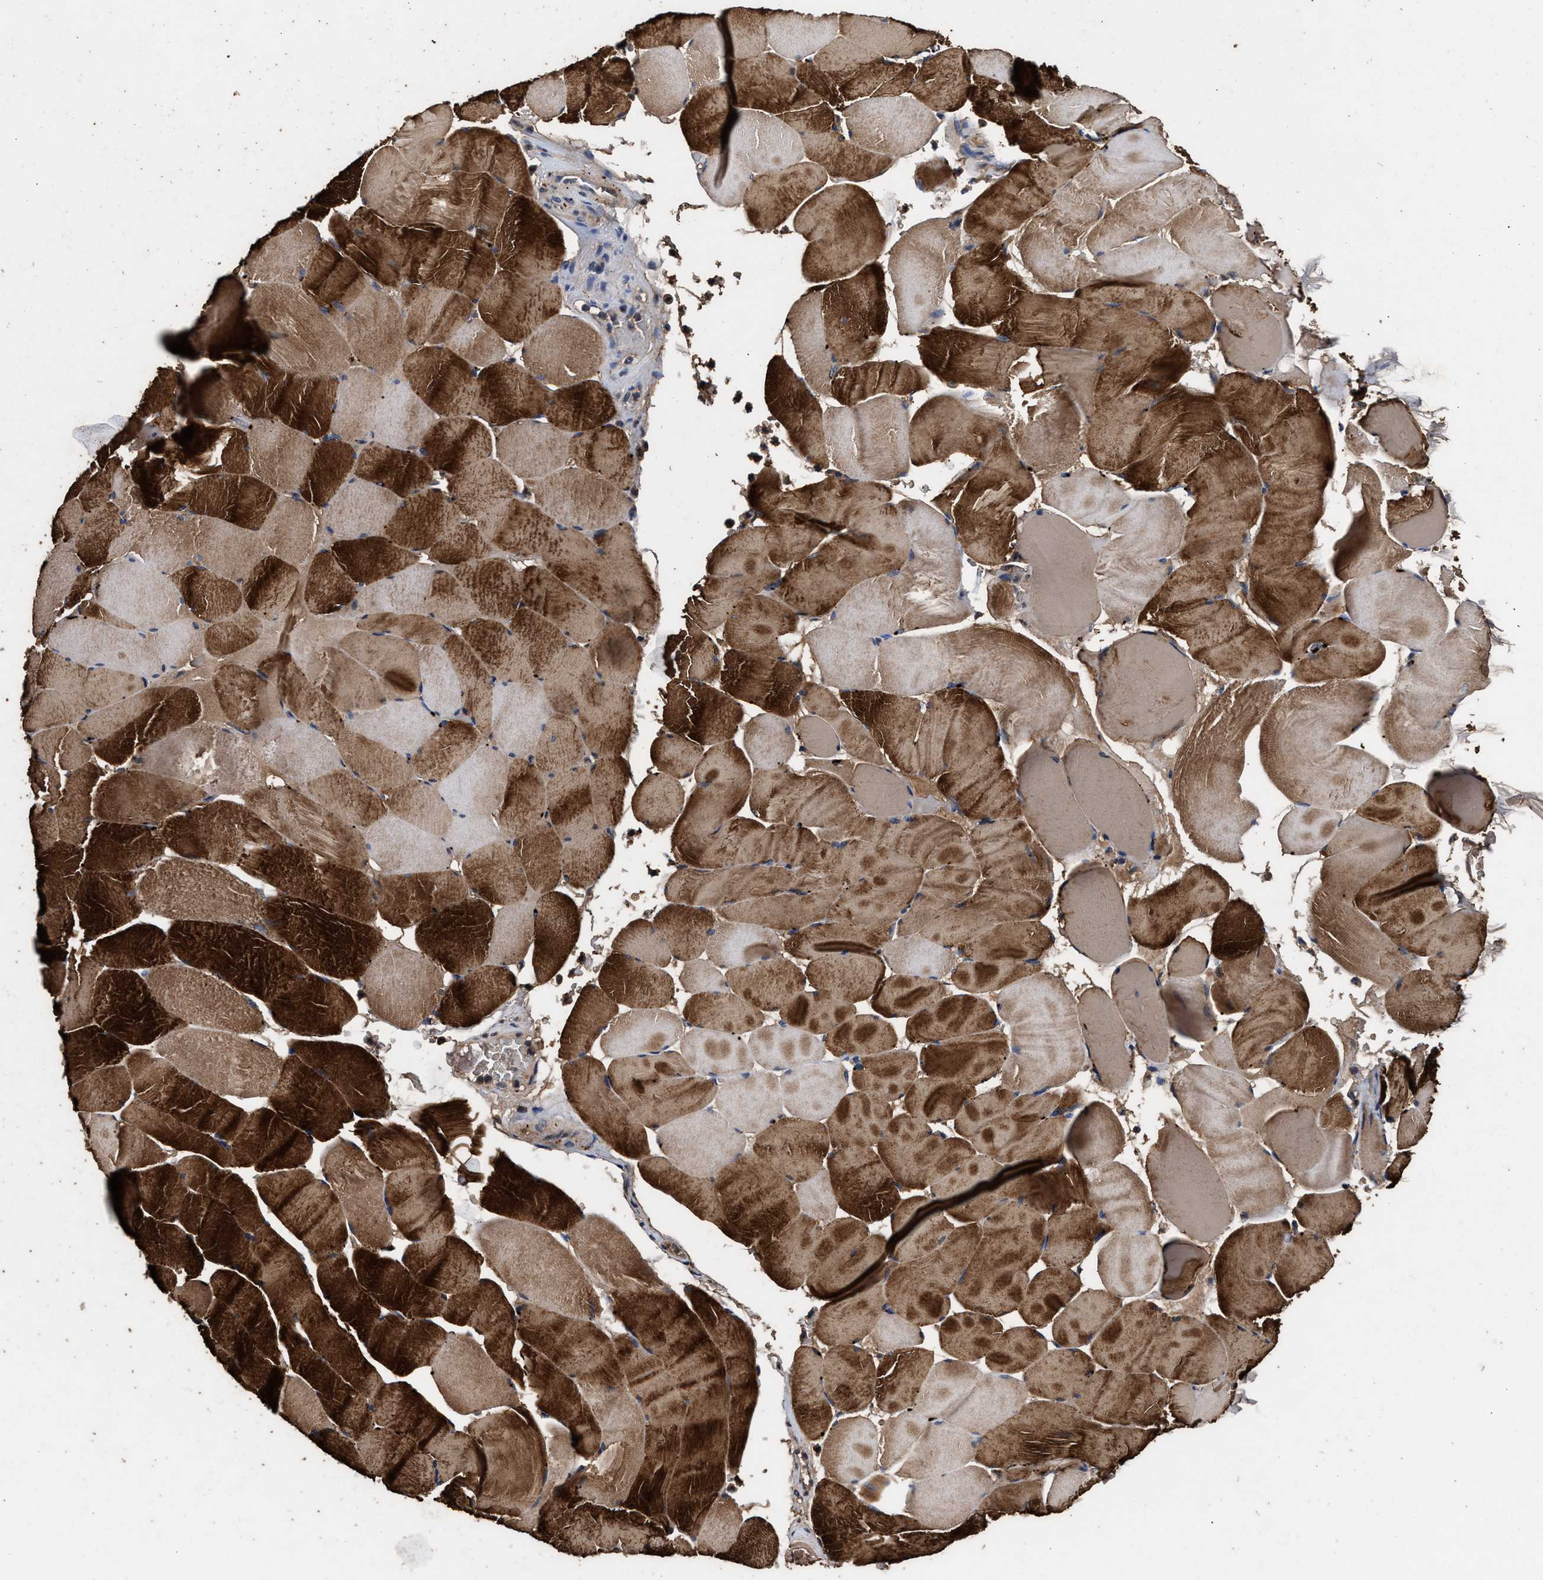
{"staining": {"intensity": "strong", "quantity": ">75%", "location": "cytoplasmic/membranous"}, "tissue": "skeletal muscle", "cell_type": "Myocytes", "image_type": "normal", "snomed": [{"axis": "morphology", "description": "Normal tissue, NOS"}, {"axis": "topography", "description": "Skeletal muscle"}], "caption": "Immunohistochemical staining of unremarkable skeletal muscle exhibits >75% levels of strong cytoplasmic/membranous protein staining in approximately >75% of myocytes.", "gene": "ENSG00000286112", "patient": {"sex": "male", "age": 62}}